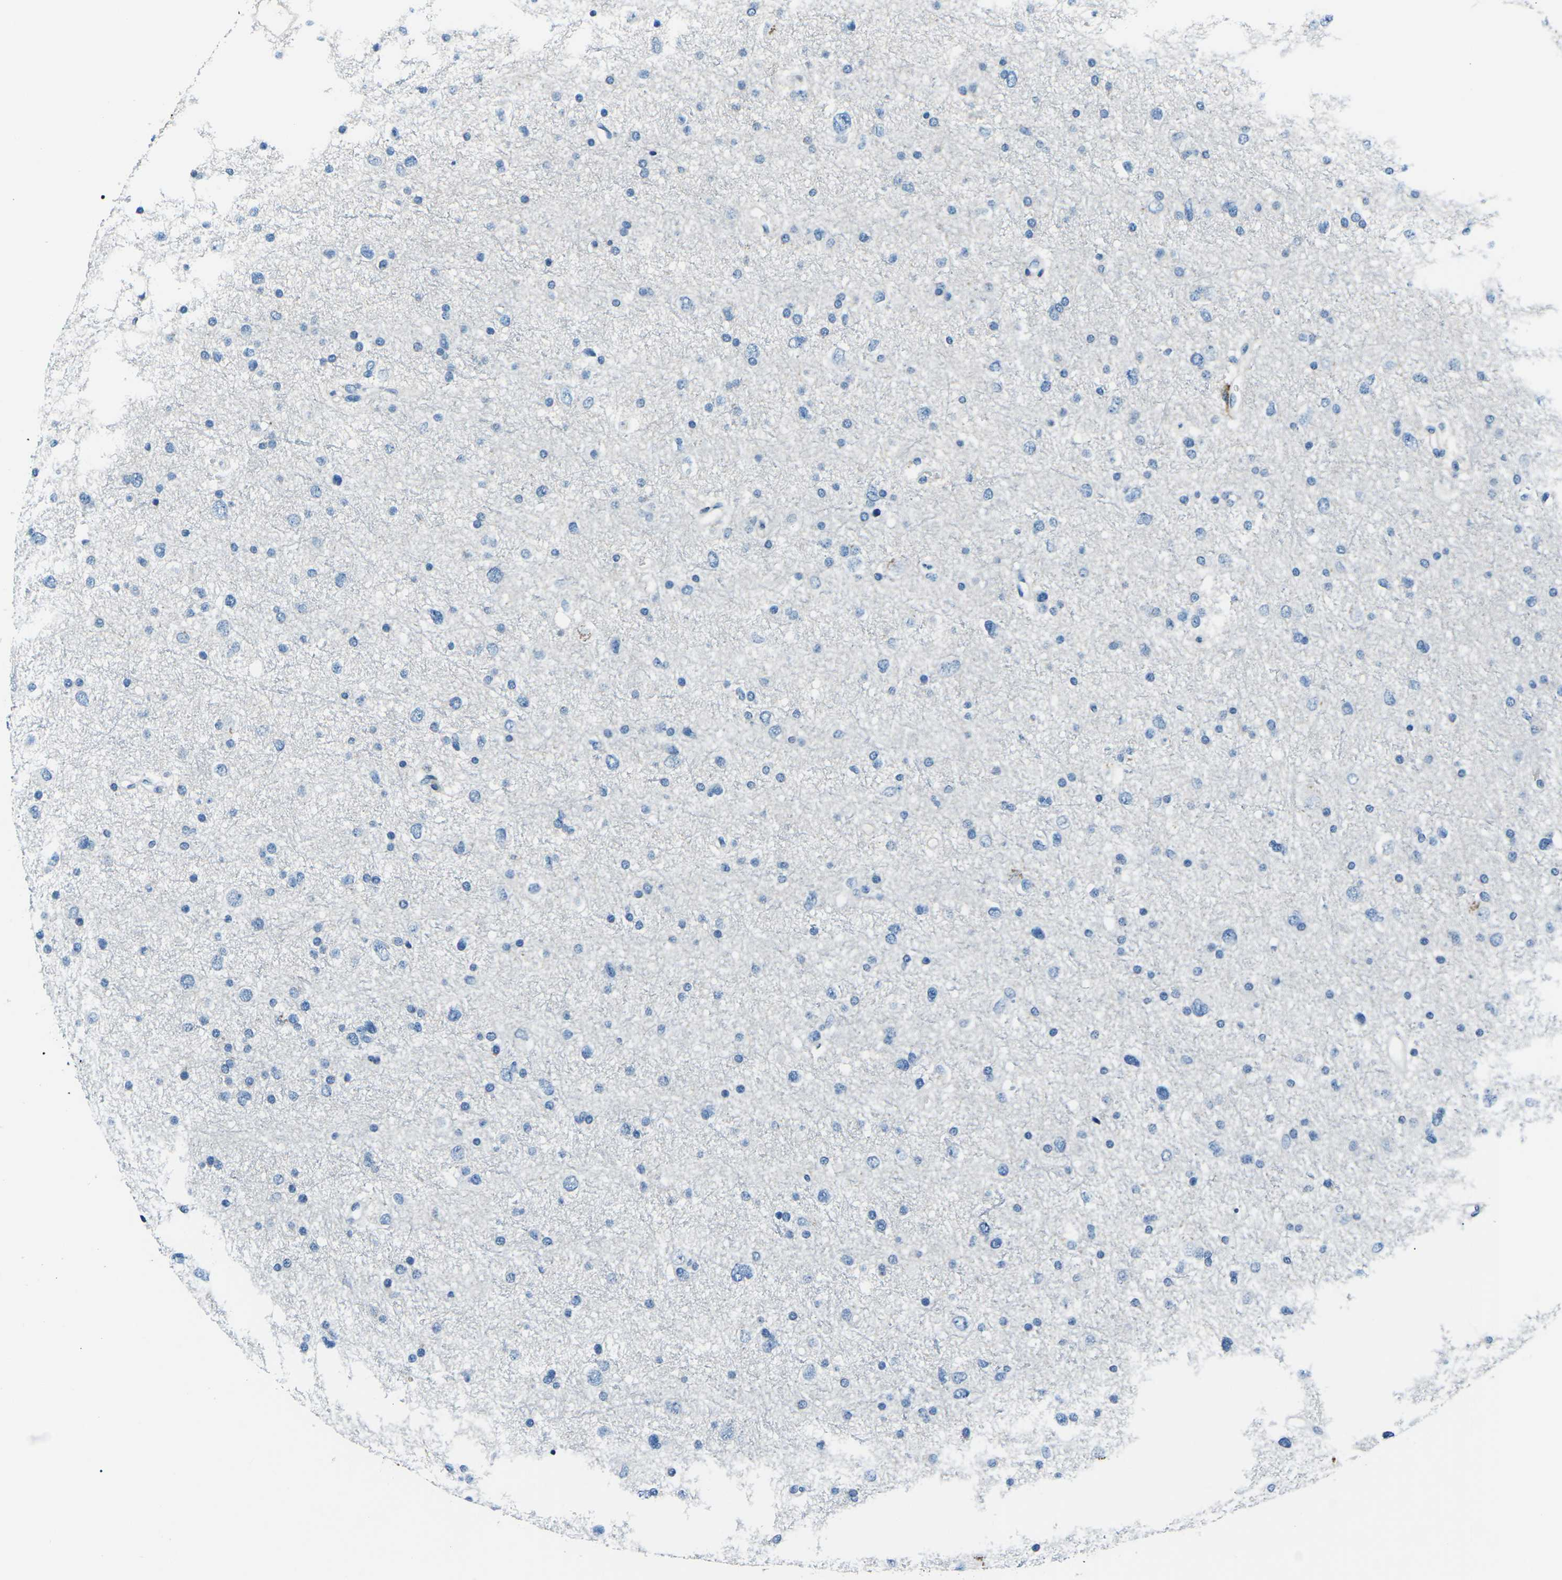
{"staining": {"intensity": "negative", "quantity": "none", "location": "none"}, "tissue": "glioma", "cell_type": "Tumor cells", "image_type": "cancer", "snomed": [{"axis": "morphology", "description": "Glioma, malignant, Low grade"}, {"axis": "topography", "description": "Brain"}], "caption": "There is no significant staining in tumor cells of glioma.", "gene": "CD1D", "patient": {"sex": "female", "age": 37}}